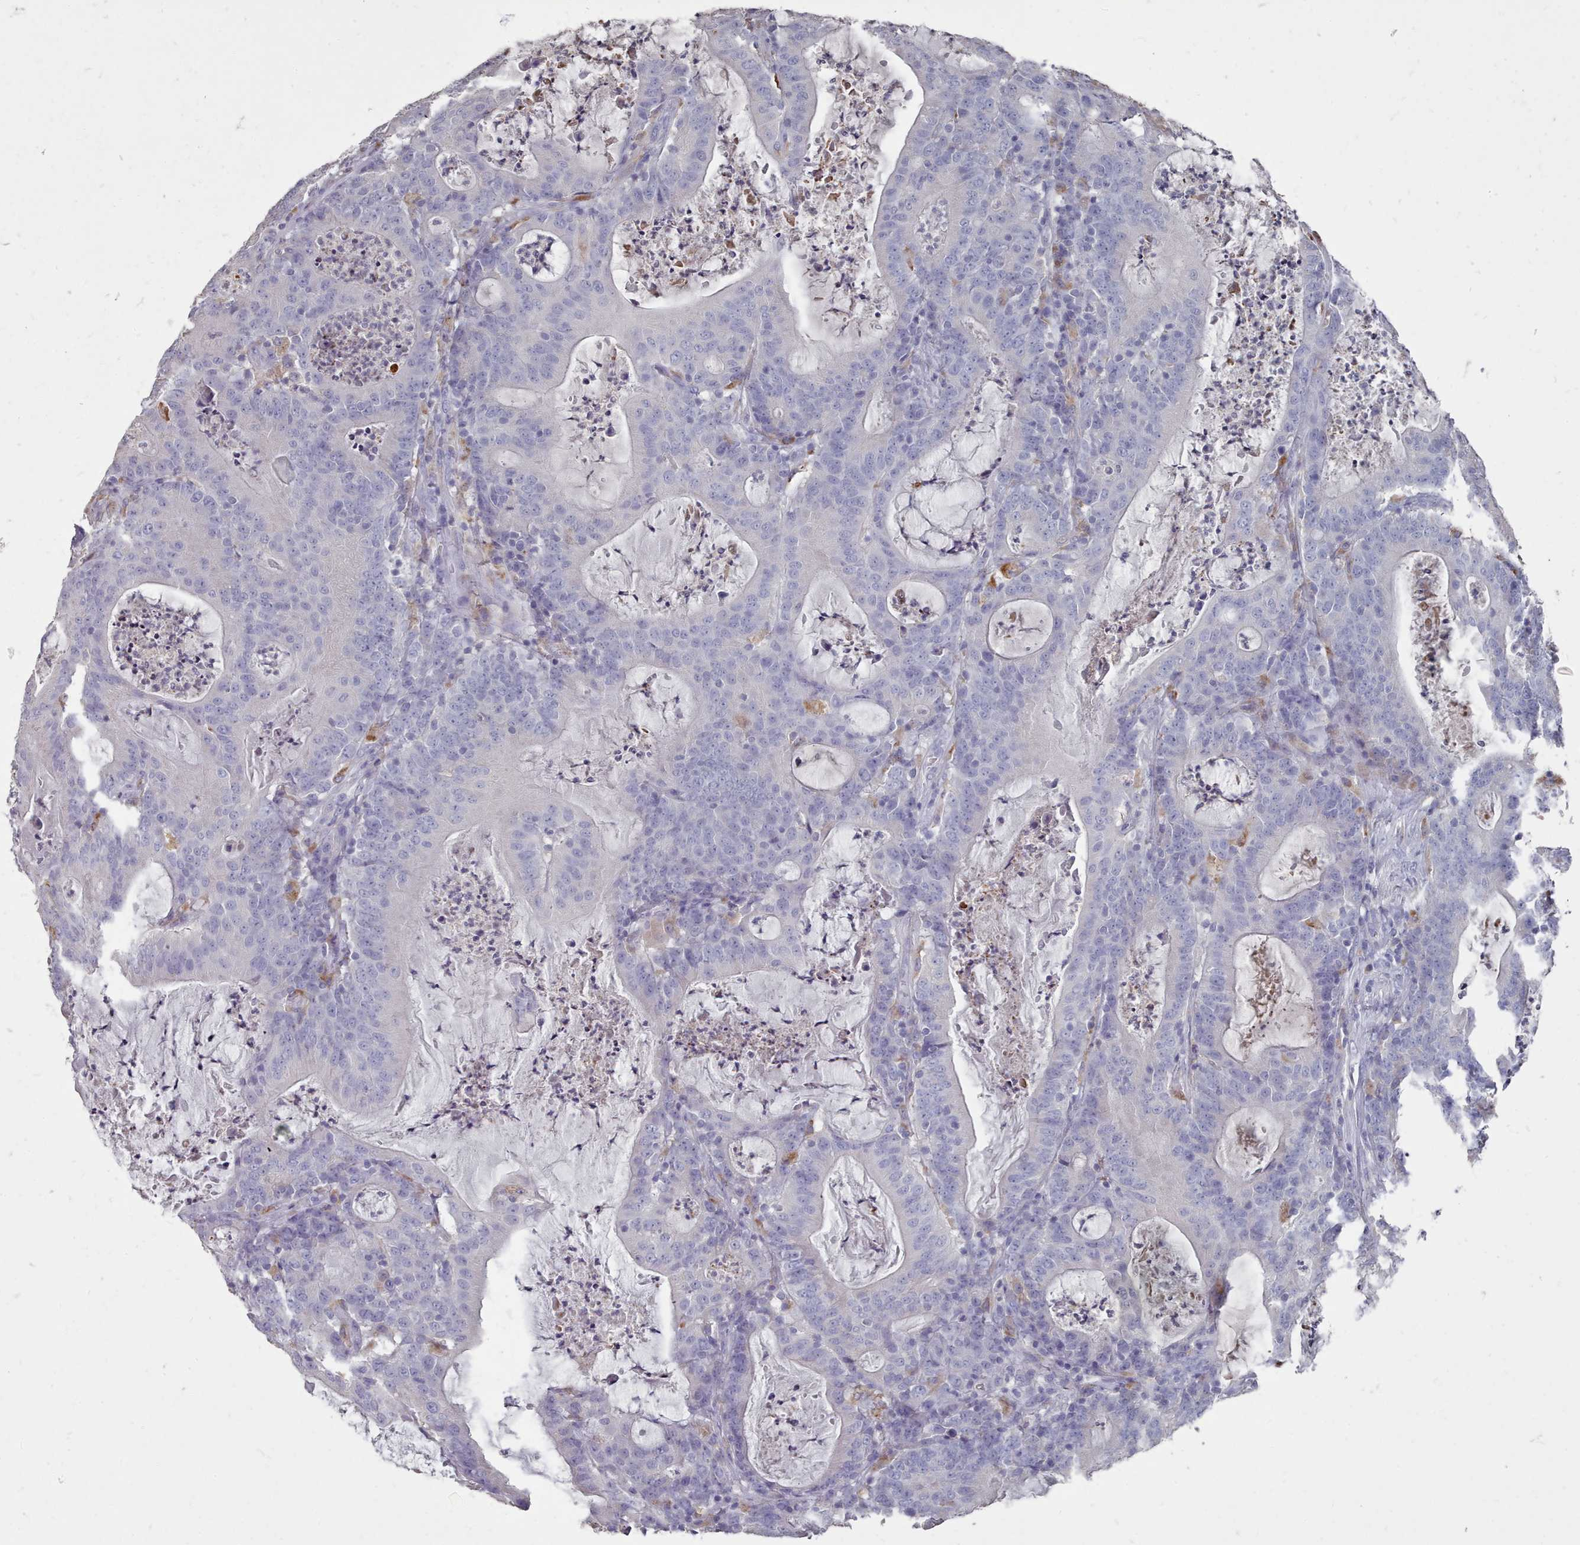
{"staining": {"intensity": "negative", "quantity": "none", "location": "none"}, "tissue": "colorectal cancer", "cell_type": "Tumor cells", "image_type": "cancer", "snomed": [{"axis": "morphology", "description": "Adenocarcinoma, NOS"}, {"axis": "topography", "description": "Colon"}], "caption": "Tumor cells are negative for brown protein staining in adenocarcinoma (colorectal).", "gene": "OTULINL", "patient": {"sex": "male", "age": 83}}